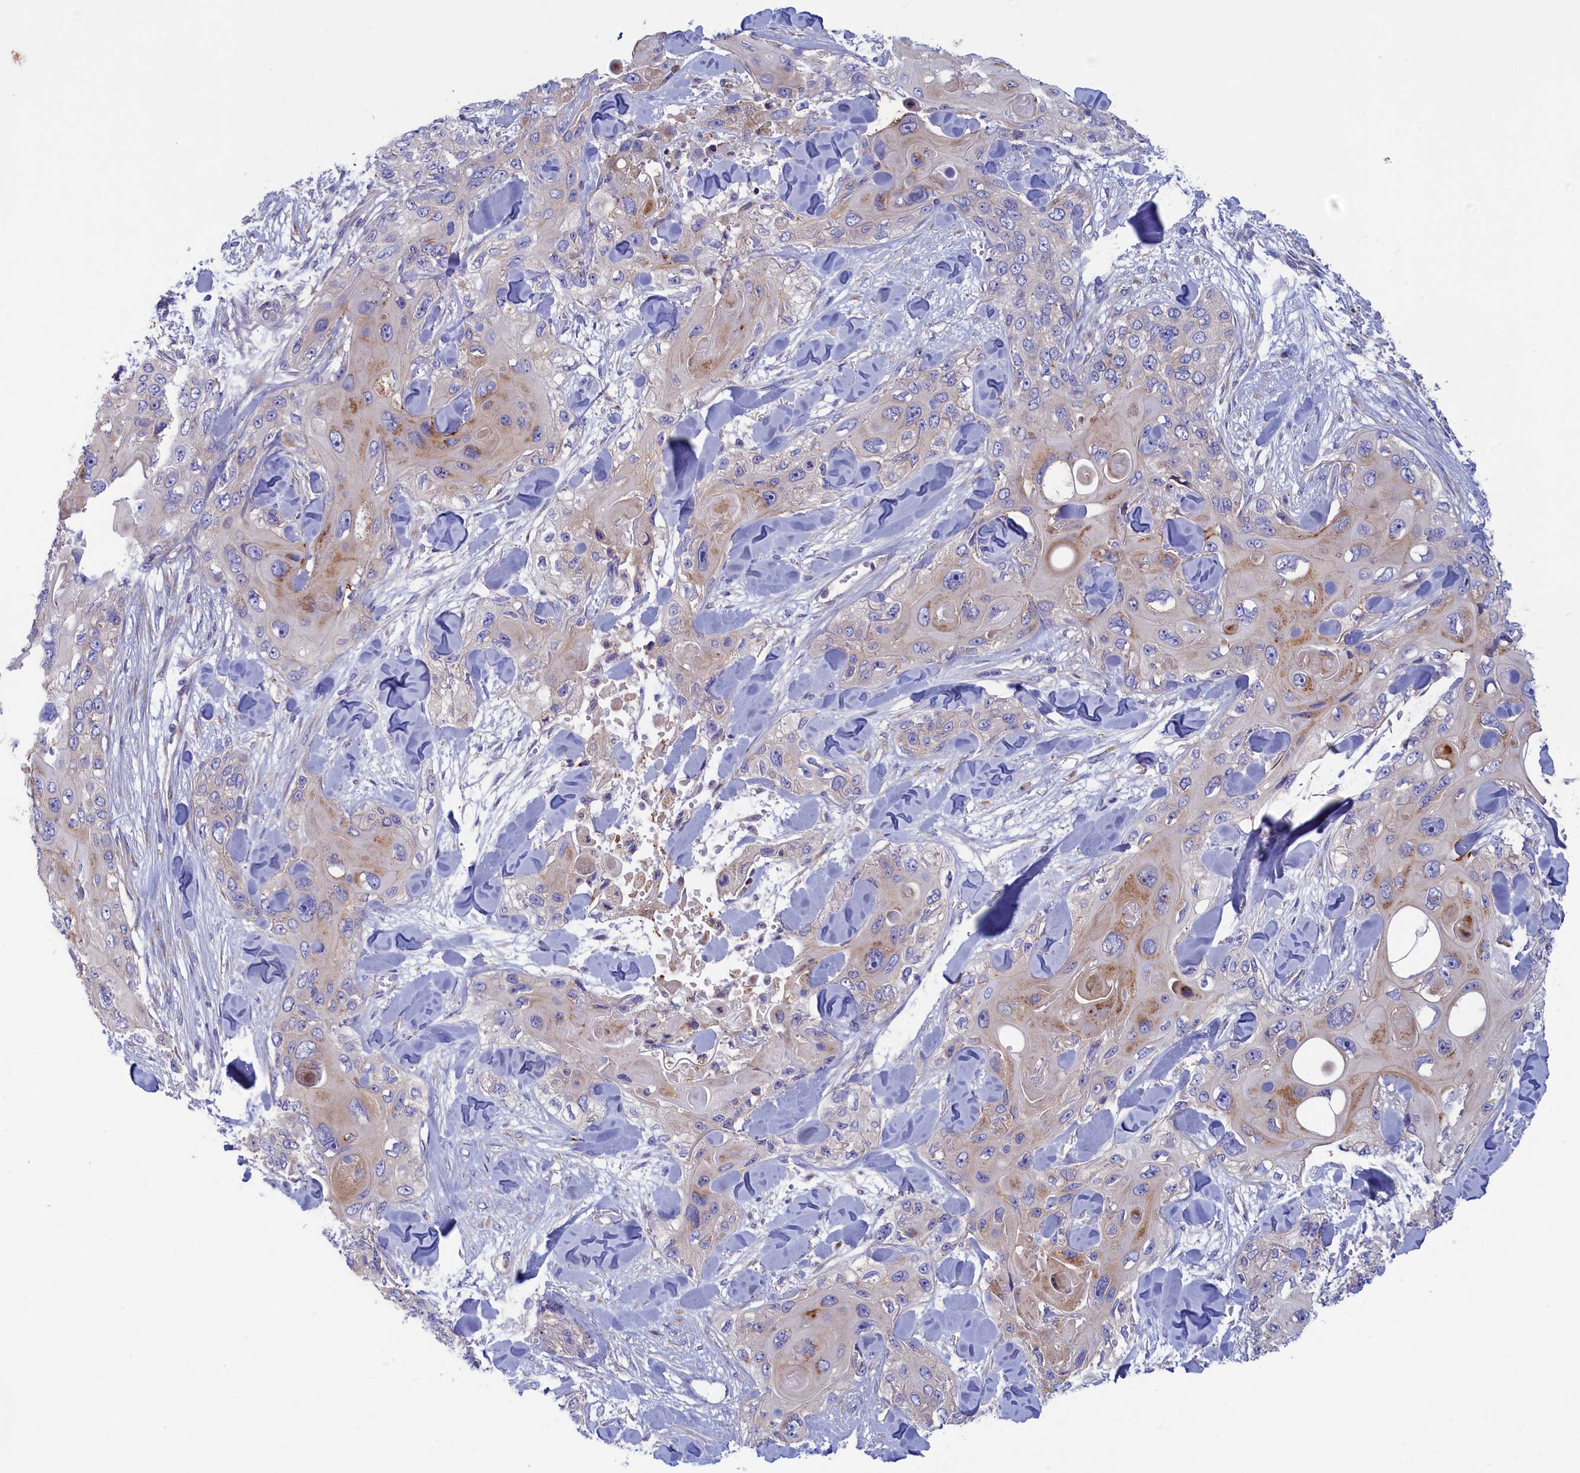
{"staining": {"intensity": "moderate", "quantity": "<25%", "location": "cytoplasmic/membranous"}, "tissue": "skin cancer", "cell_type": "Tumor cells", "image_type": "cancer", "snomed": [{"axis": "morphology", "description": "Normal tissue, NOS"}, {"axis": "morphology", "description": "Squamous cell carcinoma, NOS"}, {"axis": "topography", "description": "Skin"}], "caption": "A brown stain highlights moderate cytoplasmic/membranous expression of a protein in skin cancer tumor cells.", "gene": "SCAMP4", "patient": {"sex": "male", "age": 72}}